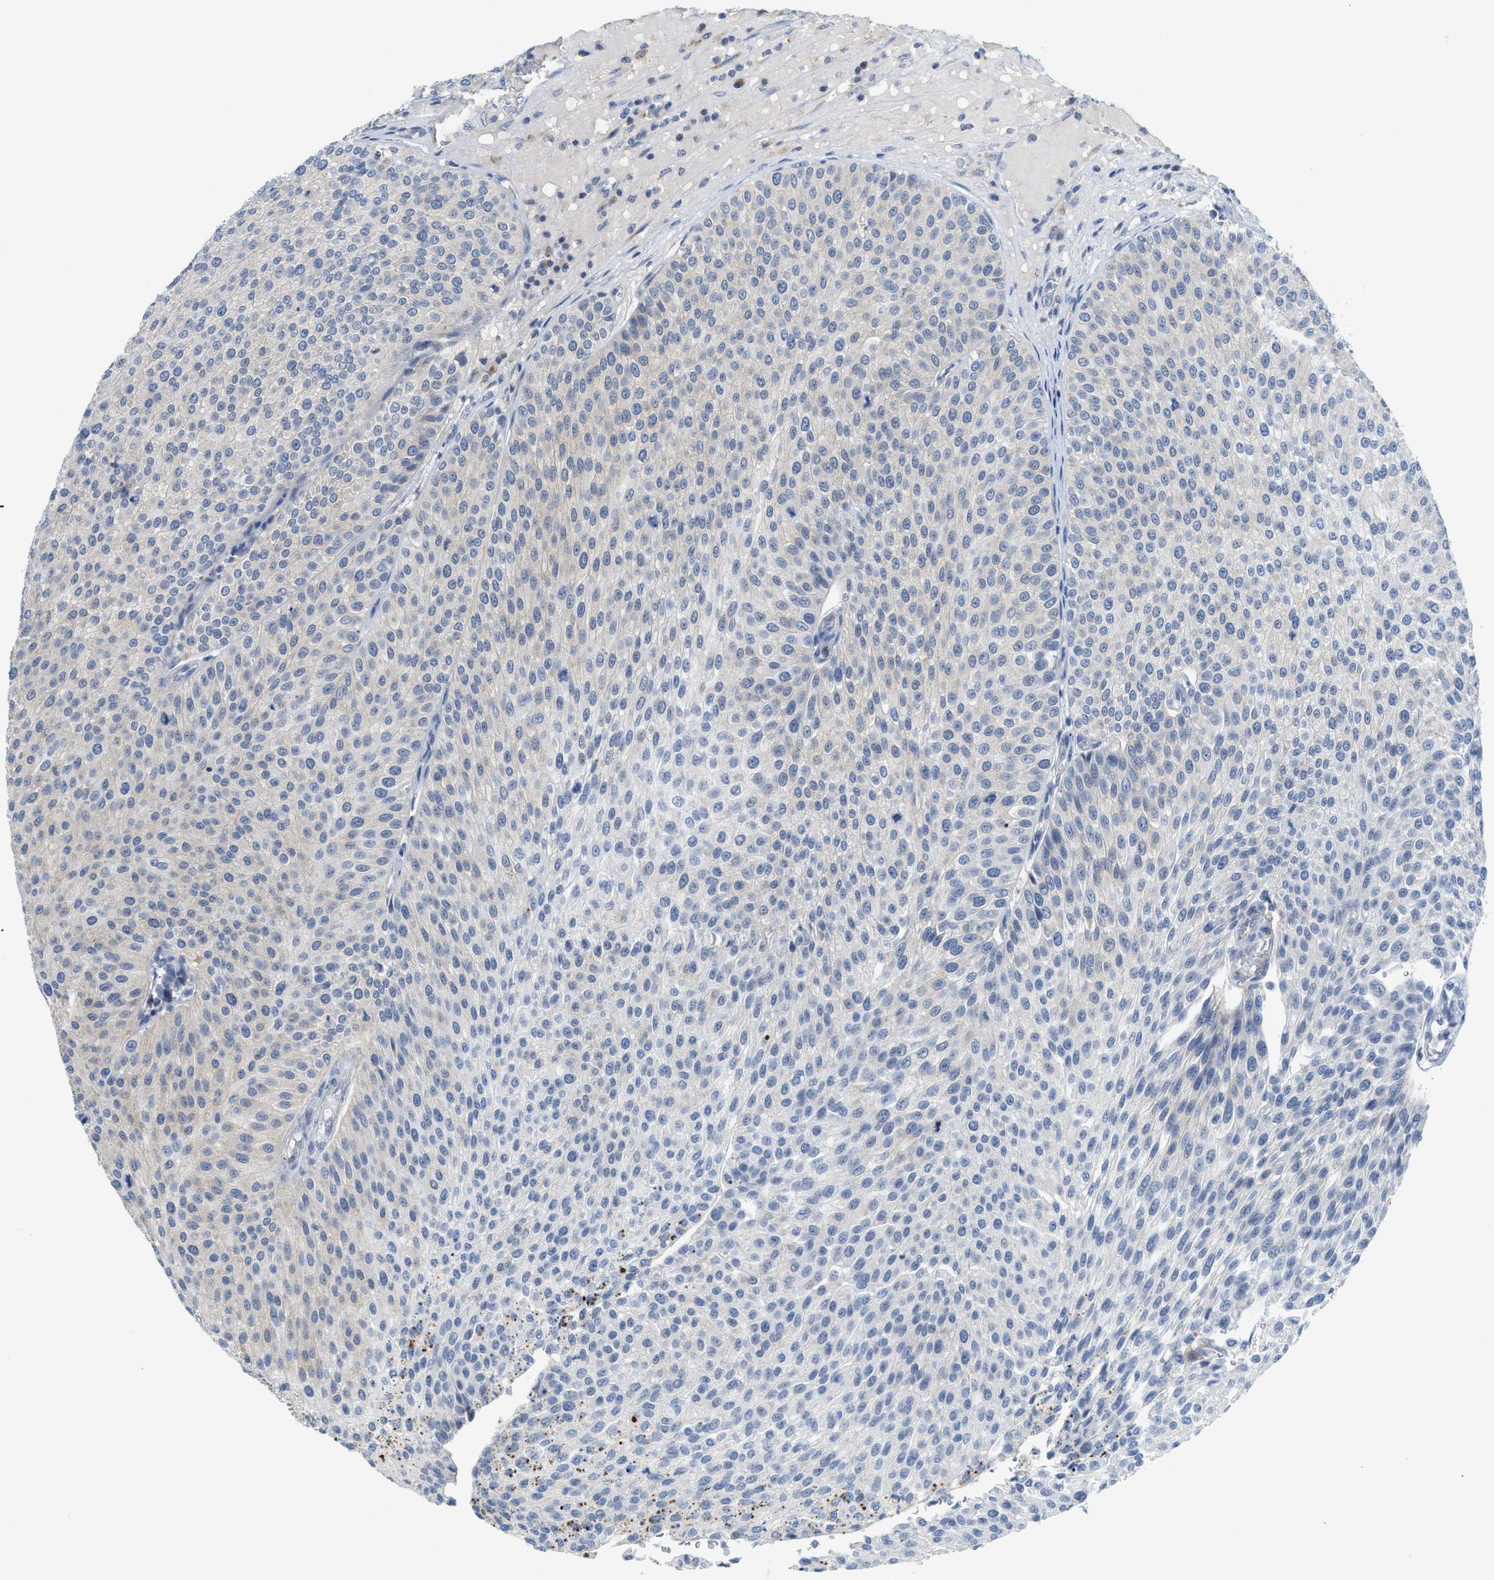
{"staining": {"intensity": "negative", "quantity": "none", "location": "none"}, "tissue": "urothelial cancer", "cell_type": "Tumor cells", "image_type": "cancer", "snomed": [{"axis": "morphology", "description": "Urothelial carcinoma, Low grade"}, {"axis": "topography", "description": "Smooth muscle"}, {"axis": "topography", "description": "Urinary bladder"}], "caption": "Immunohistochemistry (IHC) image of human urothelial cancer stained for a protein (brown), which displays no expression in tumor cells. (DAB IHC with hematoxylin counter stain).", "gene": "GATD3", "patient": {"sex": "male", "age": 60}}